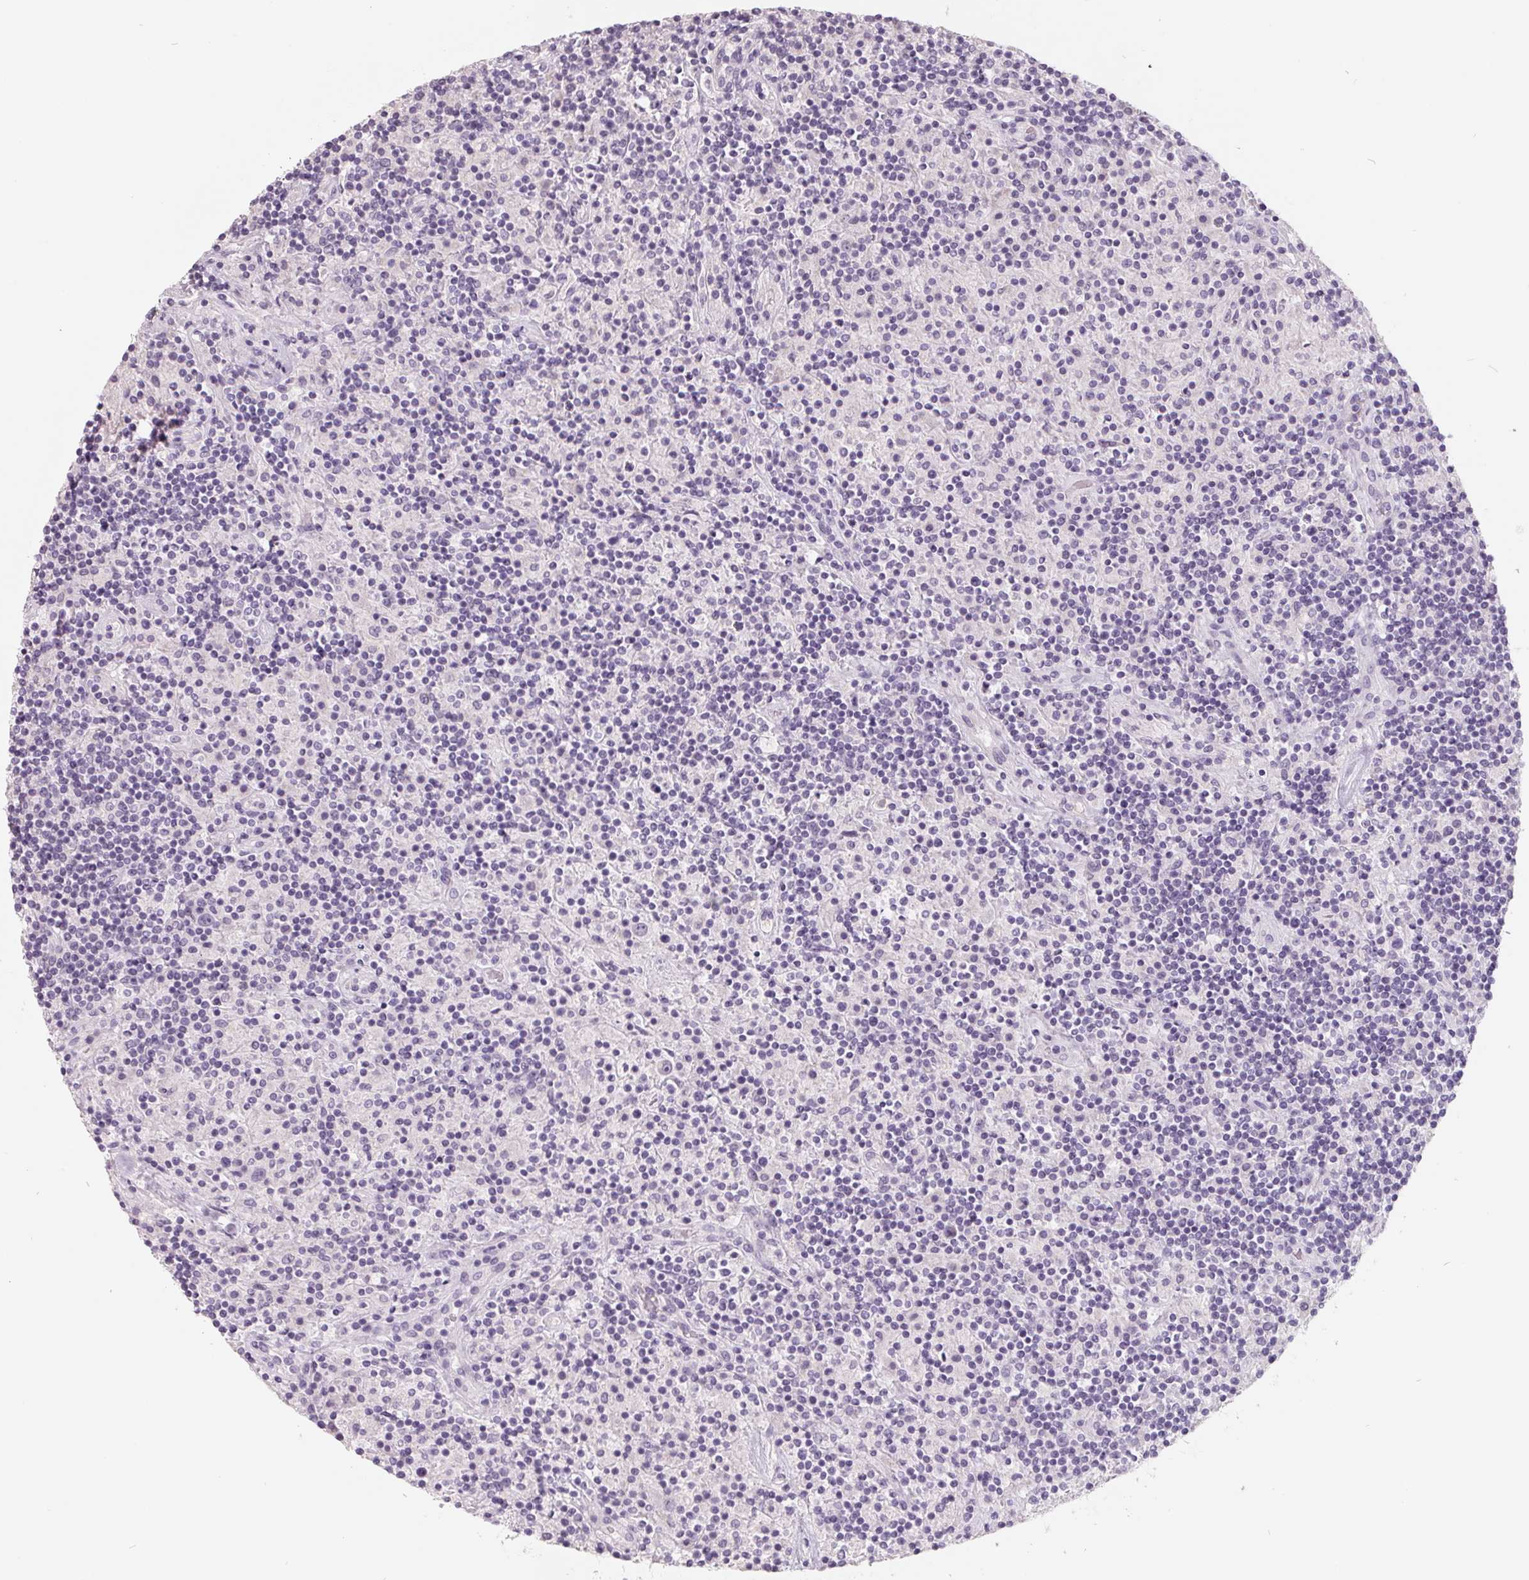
{"staining": {"intensity": "negative", "quantity": "none", "location": "none"}, "tissue": "lymphoma", "cell_type": "Tumor cells", "image_type": "cancer", "snomed": [{"axis": "morphology", "description": "Hodgkin's disease, NOS"}, {"axis": "topography", "description": "Lymph node"}], "caption": "IHC image of neoplastic tissue: human lymphoma stained with DAB demonstrates no significant protein expression in tumor cells. (DAB (3,3'-diaminobenzidine) immunohistochemistry (IHC) with hematoxylin counter stain).", "gene": "FTCD", "patient": {"sex": "male", "age": 70}}